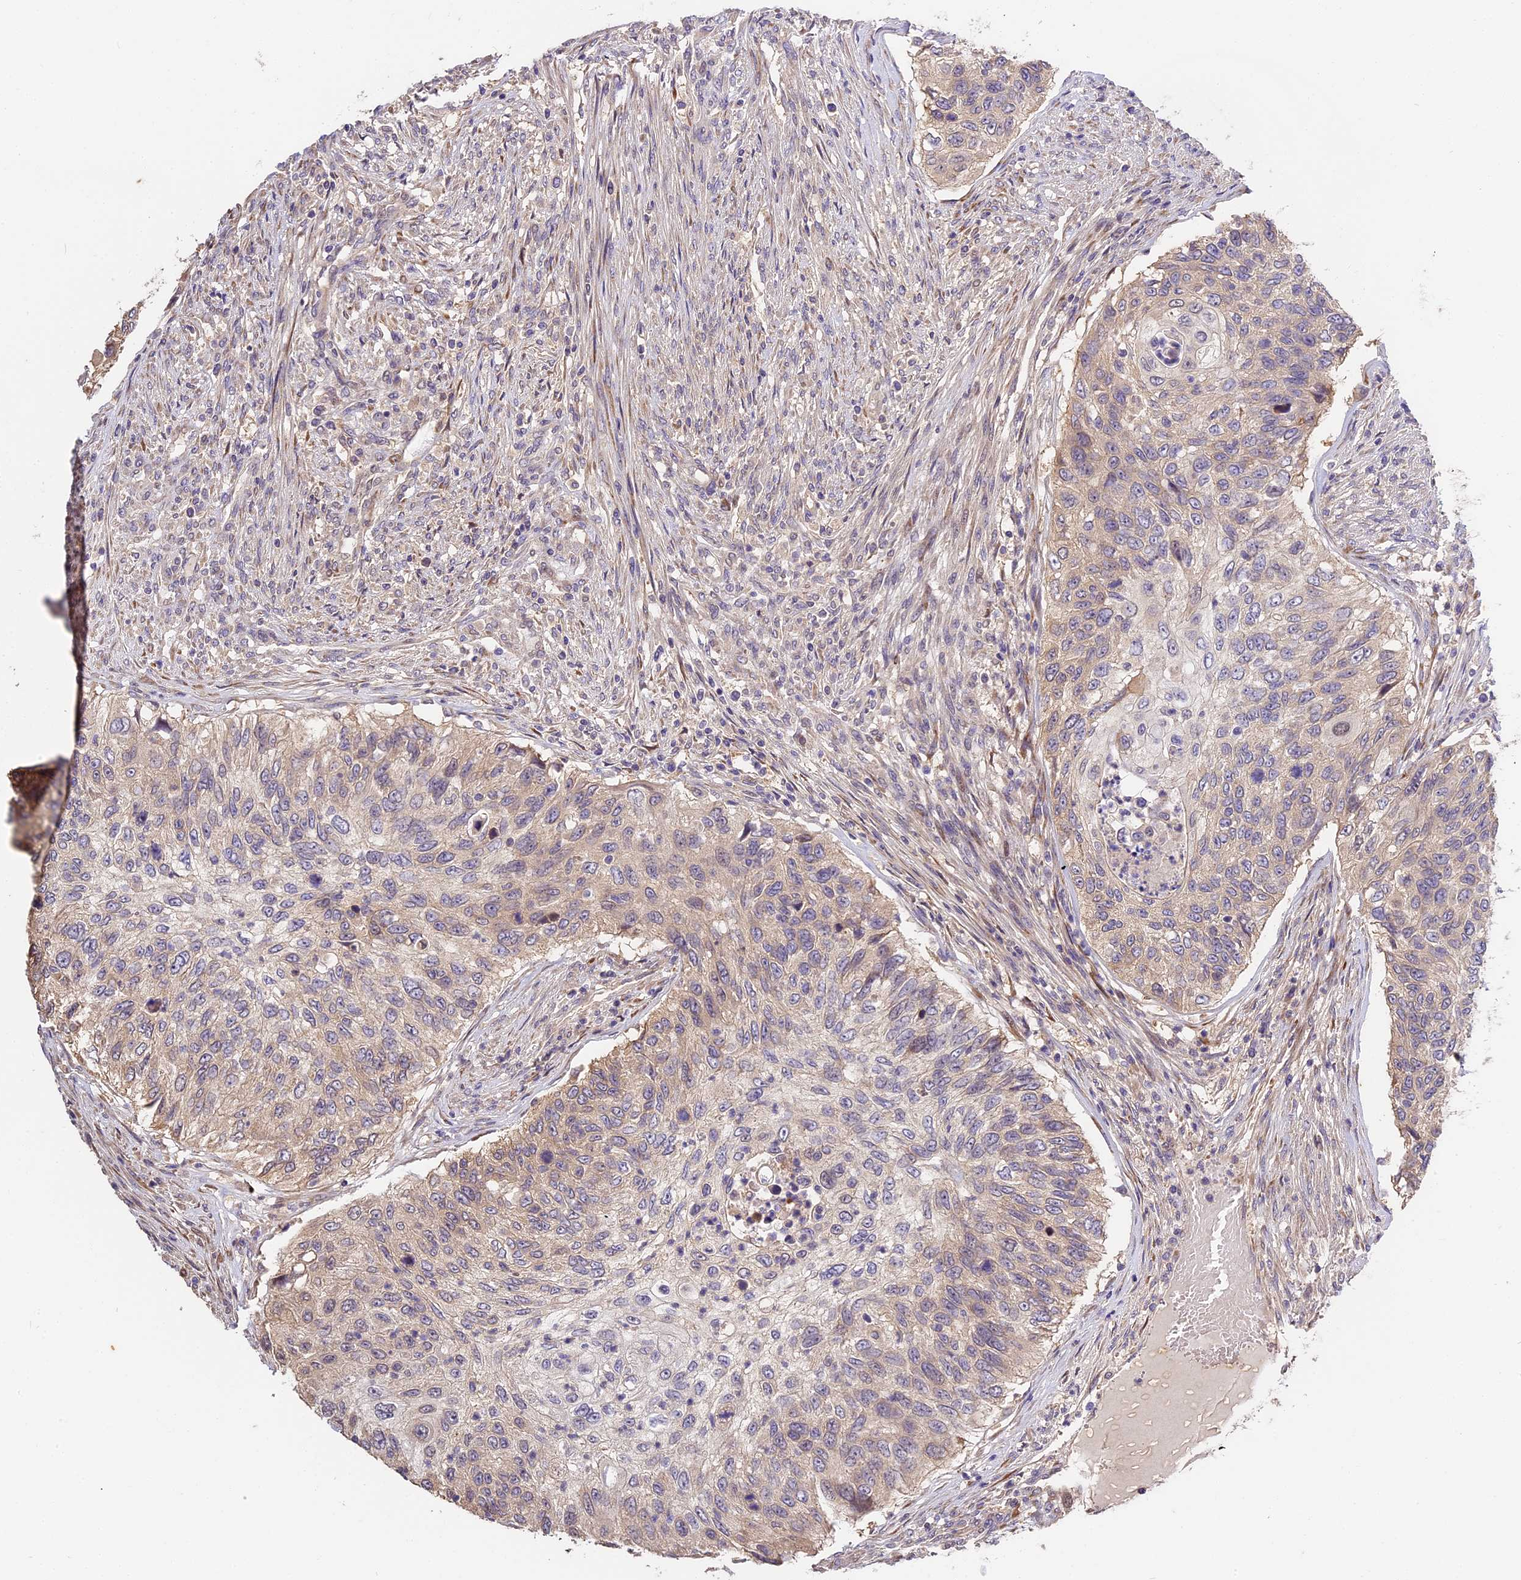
{"staining": {"intensity": "weak", "quantity": "25%-75%", "location": "cytoplasmic/membranous"}, "tissue": "urothelial cancer", "cell_type": "Tumor cells", "image_type": "cancer", "snomed": [{"axis": "morphology", "description": "Urothelial carcinoma, High grade"}, {"axis": "topography", "description": "Urinary bladder"}], "caption": "A brown stain shows weak cytoplasmic/membranous staining of a protein in urothelial carcinoma (high-grade) tumor cells.", "gene": "BSCL2", "patient": {"sex": "female", "age": 60}}